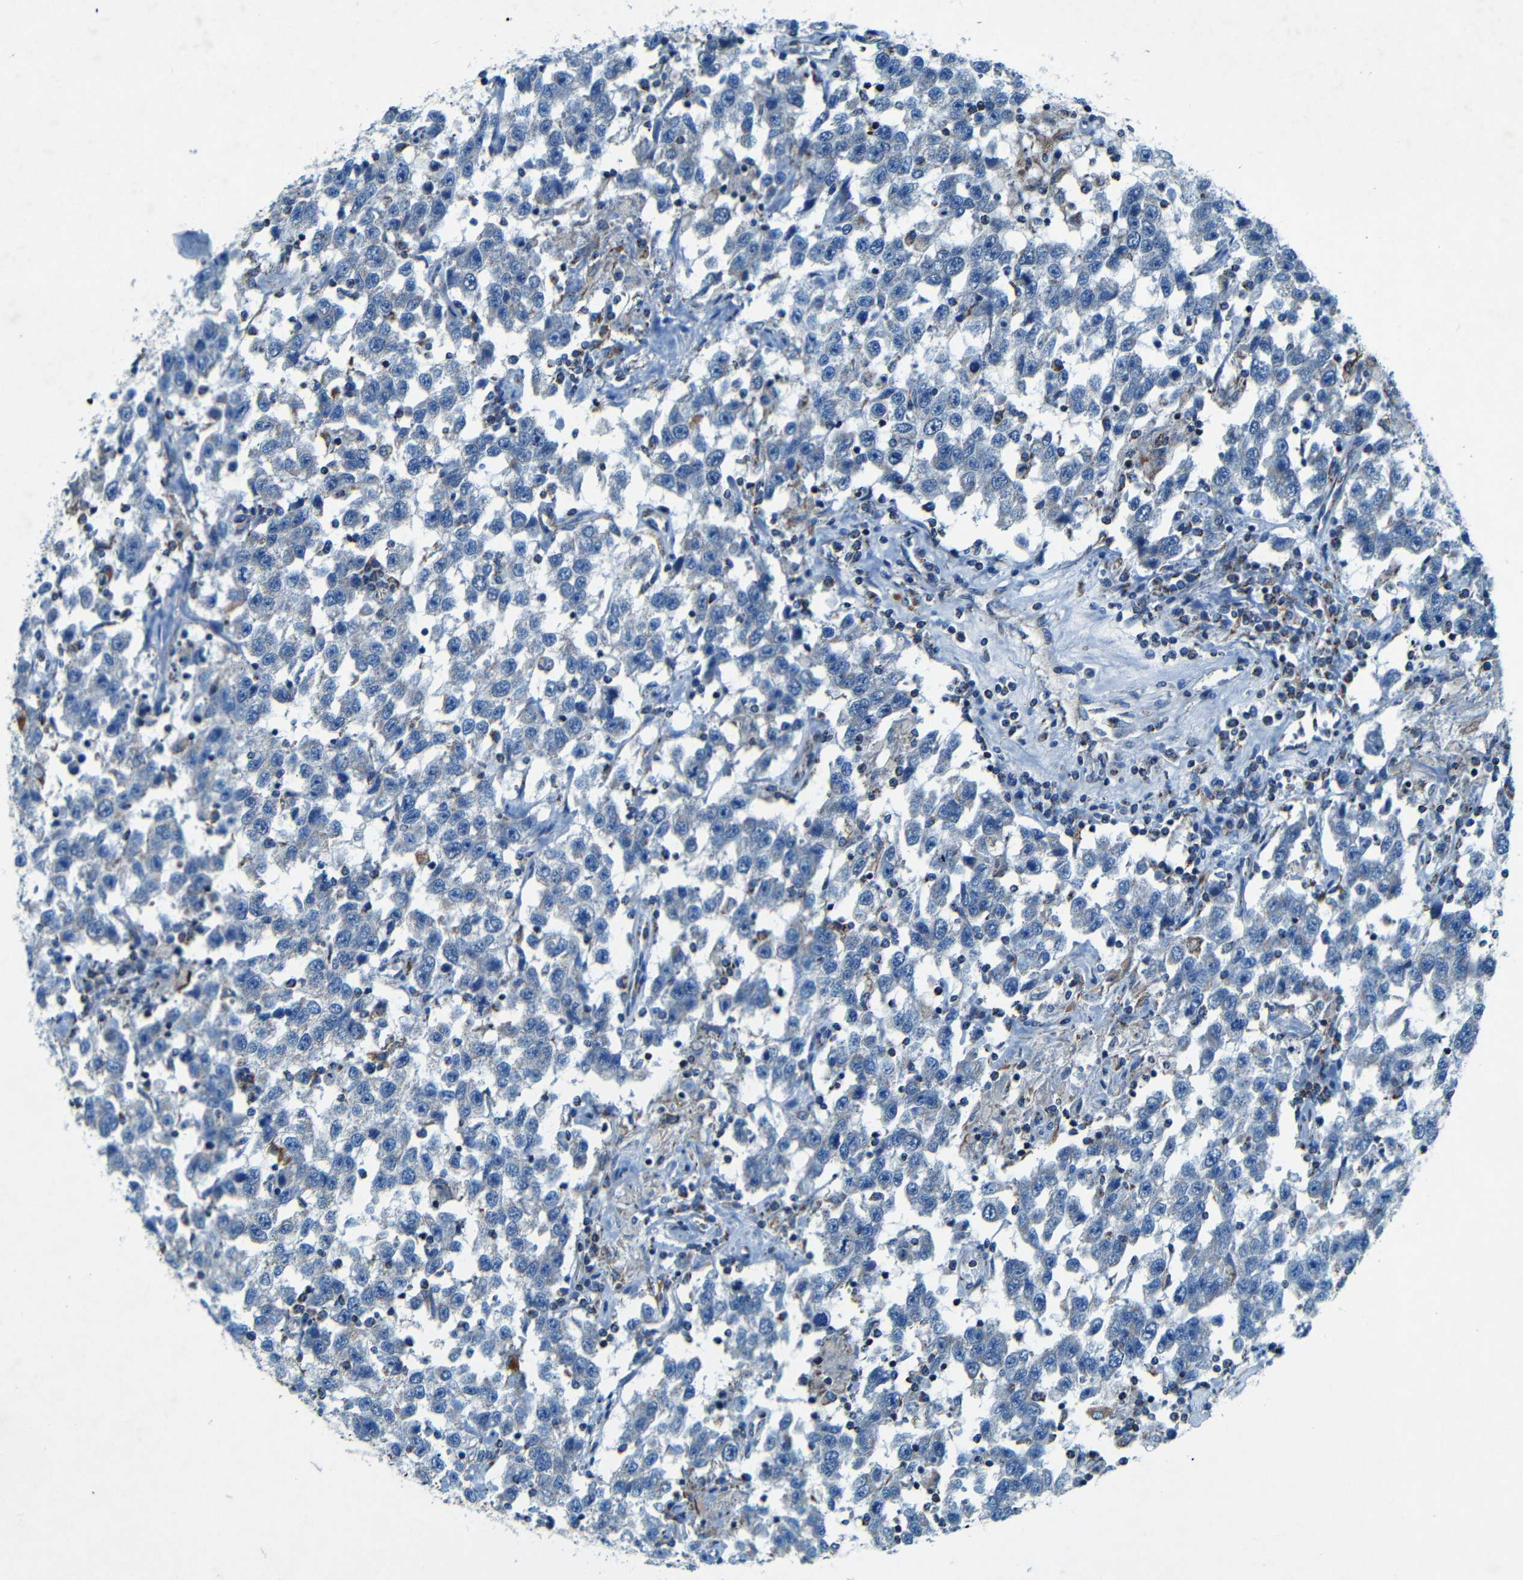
{"staining": {"intensity": "negative", "quantity": "none", "location": "none"}, "tissue": "testis cancer", "cell_type": "Tumor cells", "image_type": "cancer", "snomed": [{"axis": "morphology", "description": "Seminoma, NOS"}, {"axis": "topography", "description": "Testis"}], "caption": "Immunohistochemical staining of seminoma (testis) displays no significant positivity in tumor cells.", "gene": "WSCD2", "patient": {"sex": "male", "age": 41}}